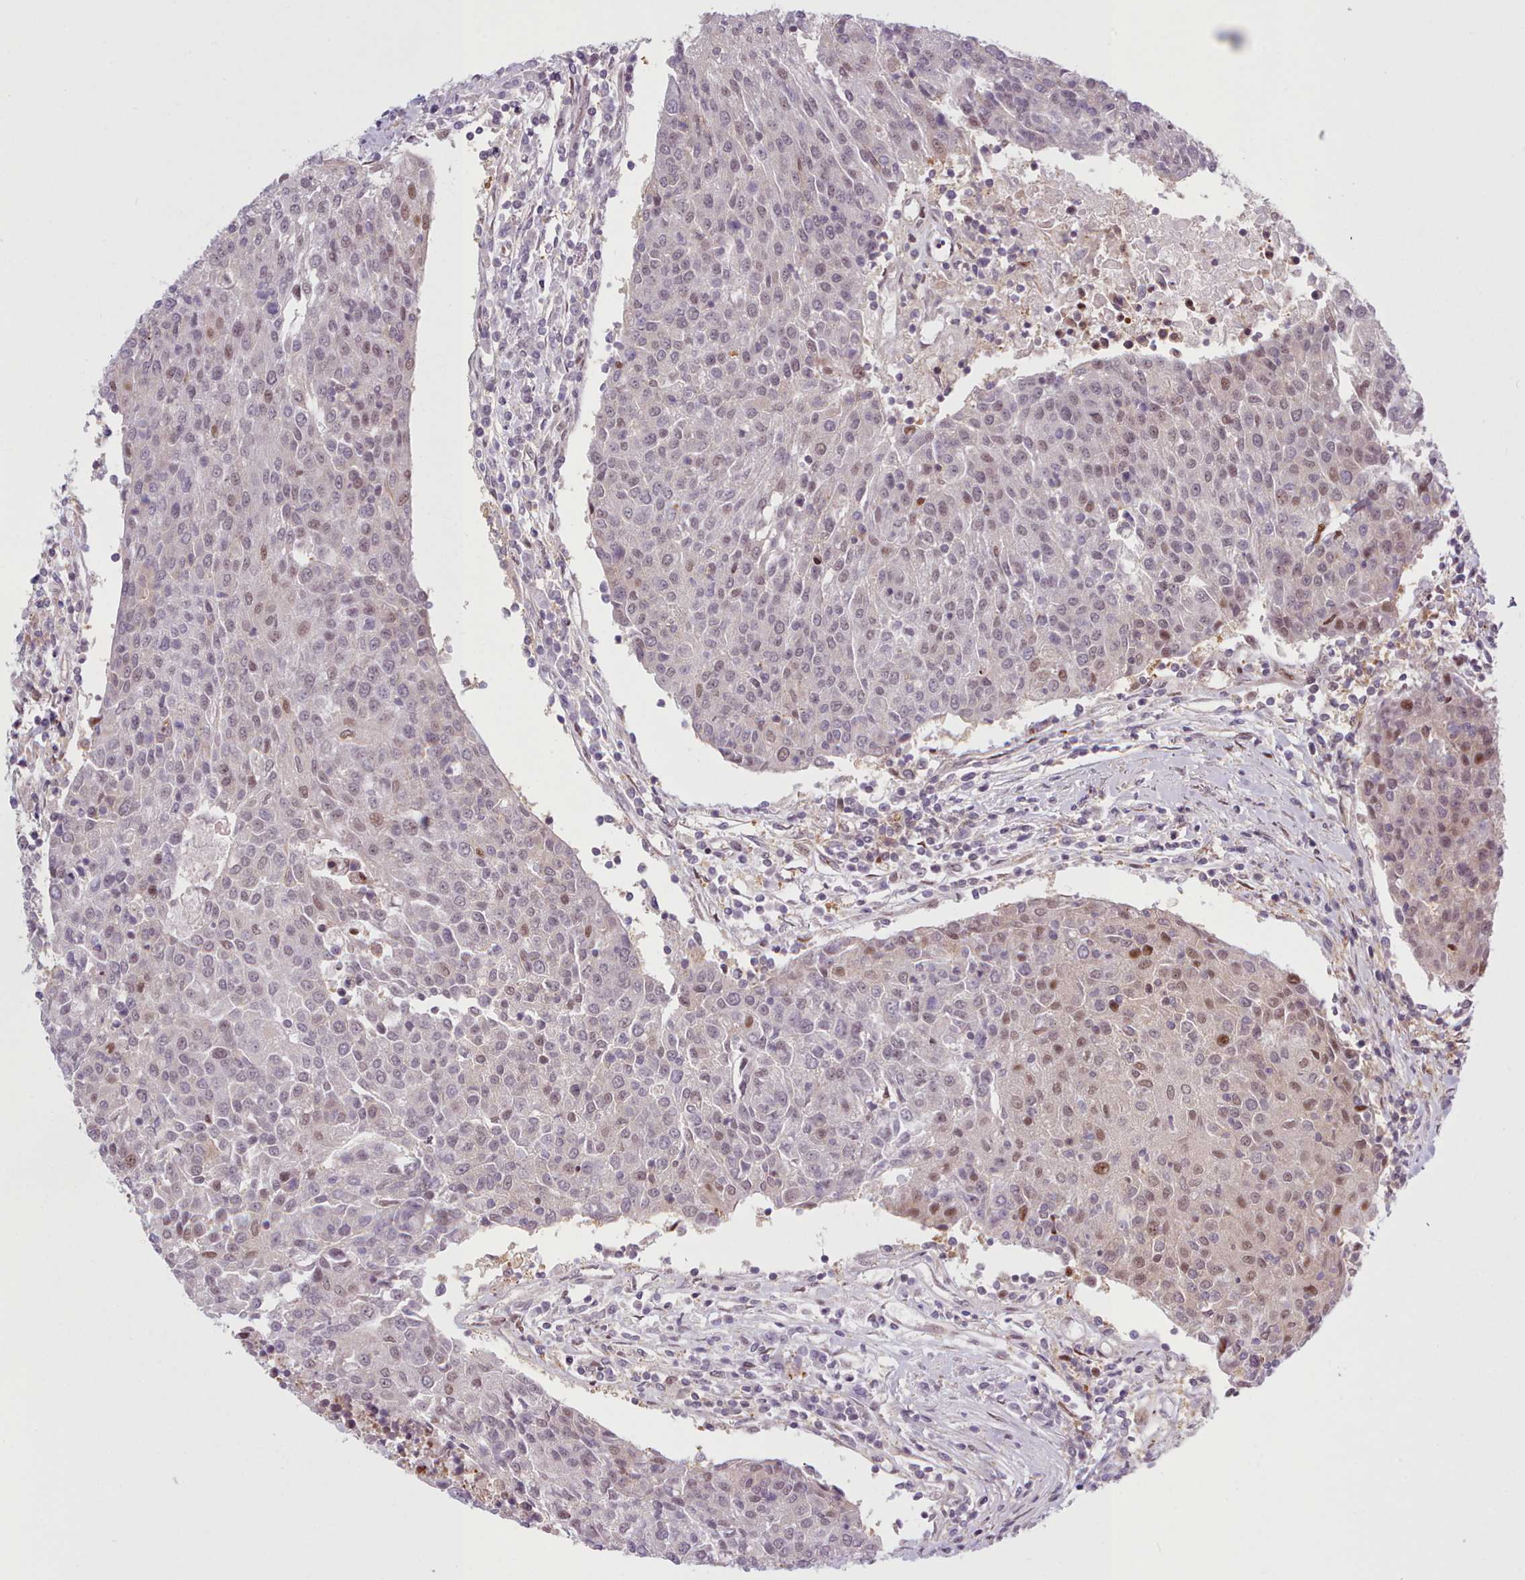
{"staining": {"intensity": "moderate", "quantity": "<25%", "location": "nuclear"}, "tissue": "urothelial cancer", "cell_type": "Tumor cells", "image_type": "cancer", "snomed": [{"axis": "morphology", "description": "Urothelial carcinoma, High grade"}, {"axis": "topography", "description": "Urinary bladder"}], "caption": "Human high-grade urothelial carcinoma stained for a protein (brown) shows moderate nuclear positive staining in about <25% of tumor cells.", "gene": "KBTBD7", "patient": {"sex": "female", "age": 85}}